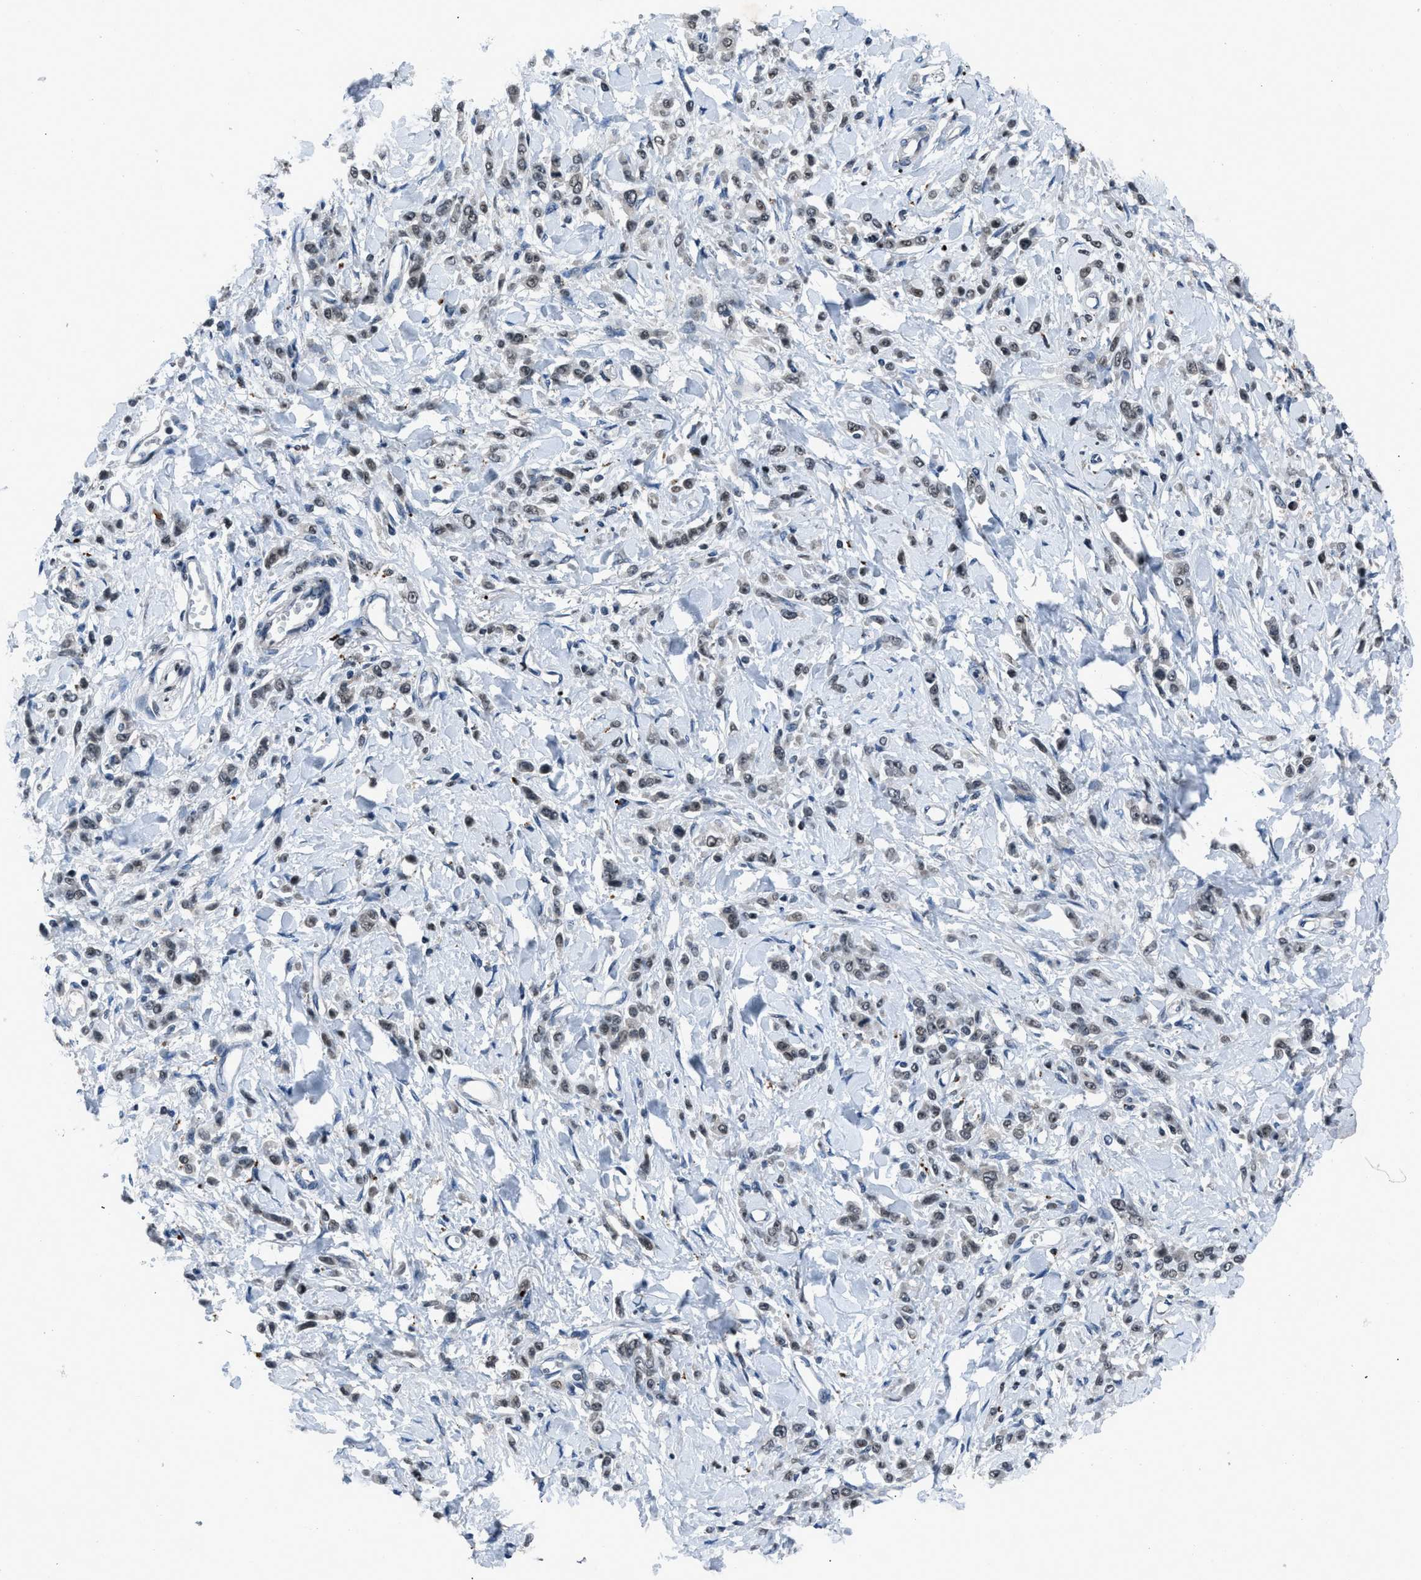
{"staining": {"intensity": "weak", "quantity": "25%-75%", "location": "nuclear"}, "tissue": "stomach cancer", "cell_type": "Tumor cells", "image_type": "cancer", "snomed": [{"axis": "morphology", "description": "Normal tissue, NOS"}, {"axis": "morphology", "description": "Adenocarcinoma, NOS"}, {"axis": "topography", "description": "Stomach"}], "caption": "This is a histology image of IHC staining of stomach cancer, which shows weak staining in the nuclear of tumor cells.", "gene": "ADCY1", "patient": {"sex": "male", "age": 82}}